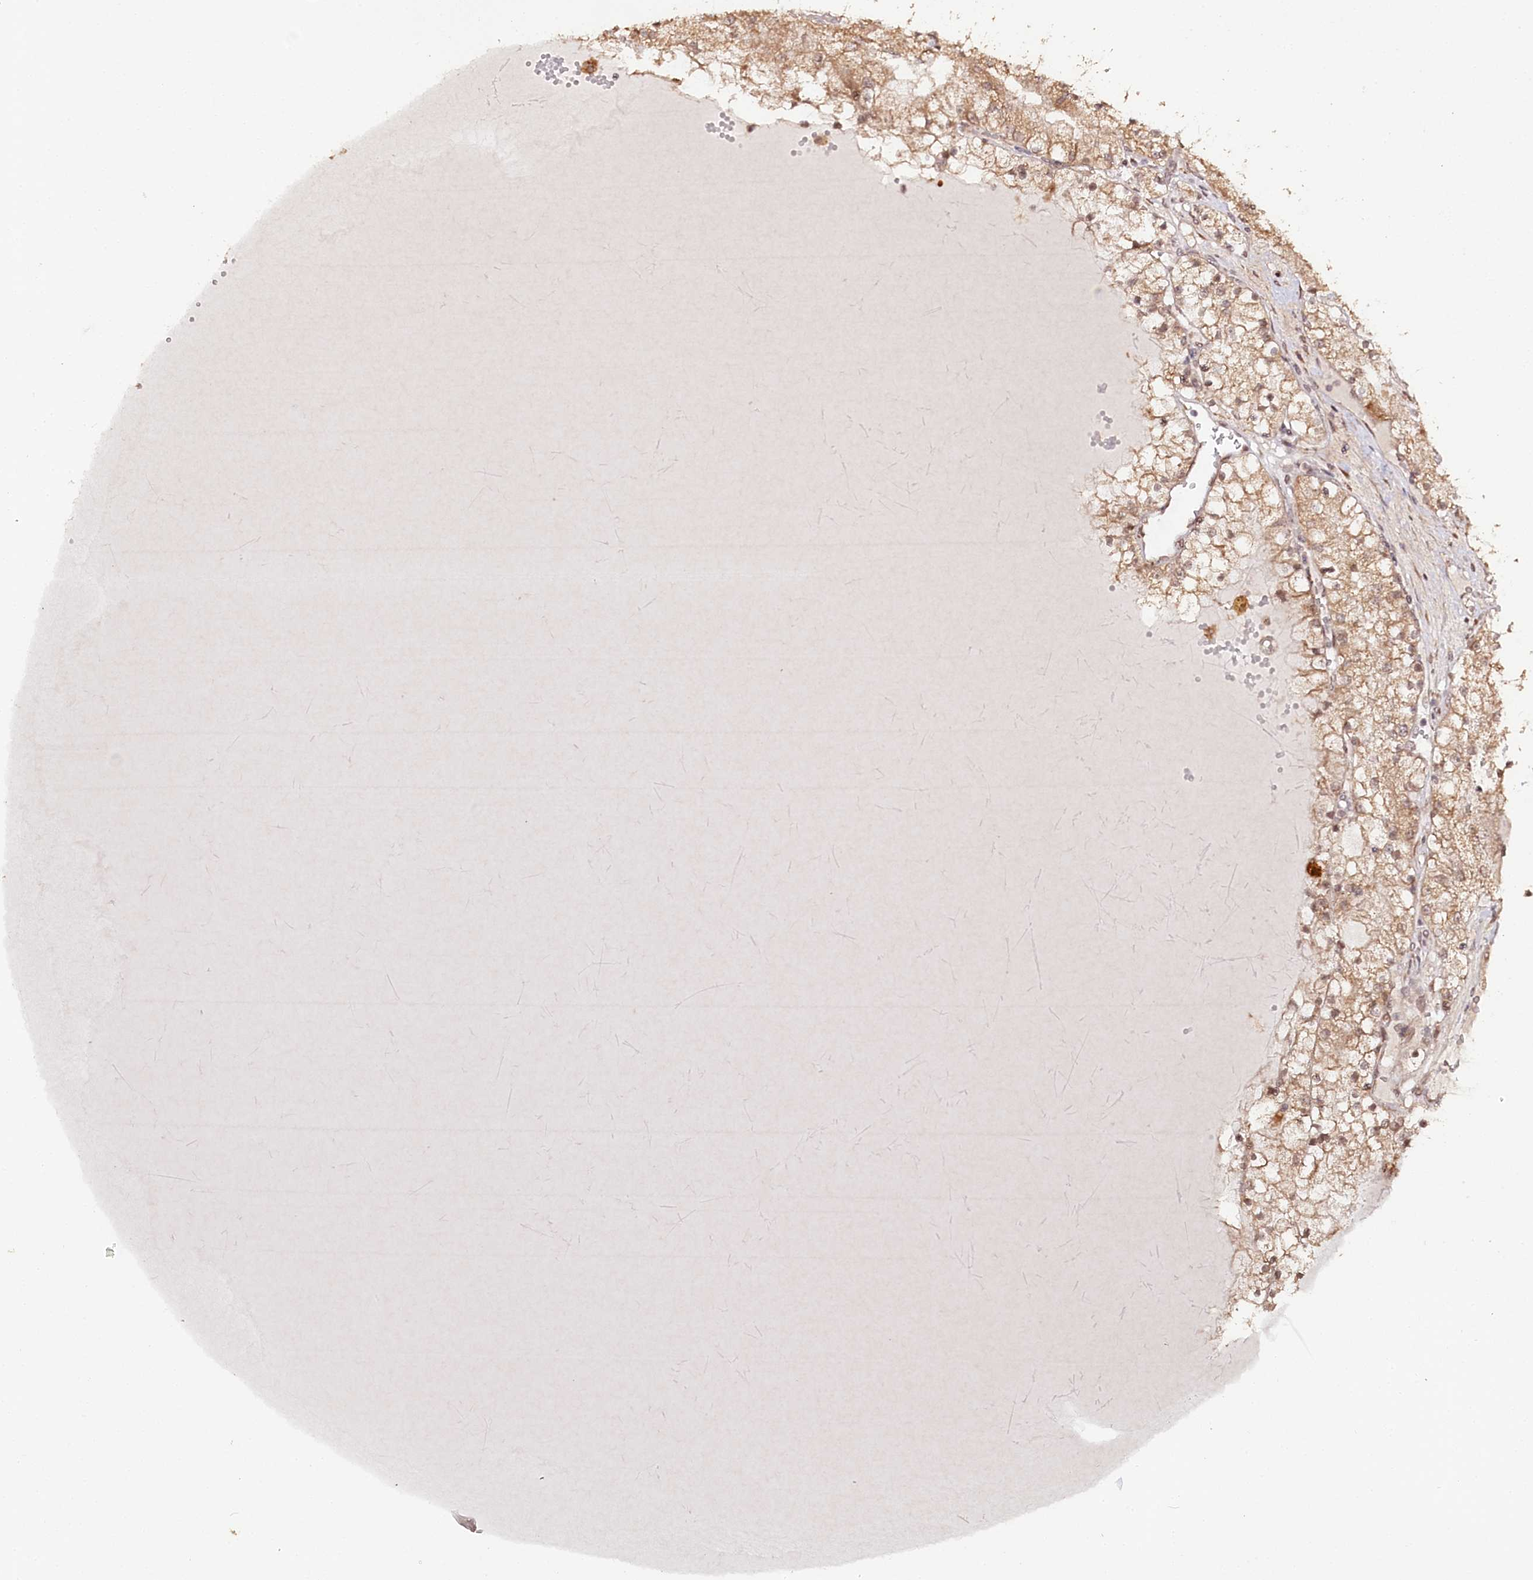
{"staining": {"intensity": "moderate", "quantity": ">75%", "location": "cytoplasmic/membranous,nuclear"}, "tissue": "renal cancer", "cell_type": "Tumor cells", "image_type": "cancer", "snomed": [{"axis": "morphology", "description": "Normal tissue, NOS"}, {"axis": "morphology", "description": "Adenocarcinoma, NOS"}, {"axis": "topography", "description": "Kidney"}], "caption": "Protein expression by IHC demonstrates moderate cytoplasmic/membranous and nuclear expression in approximately >75% of tumor cells in adenocarcinoma (renal).", "gene": "ENSG00000144785", "patient": {"sex": "male", "age": 68}}